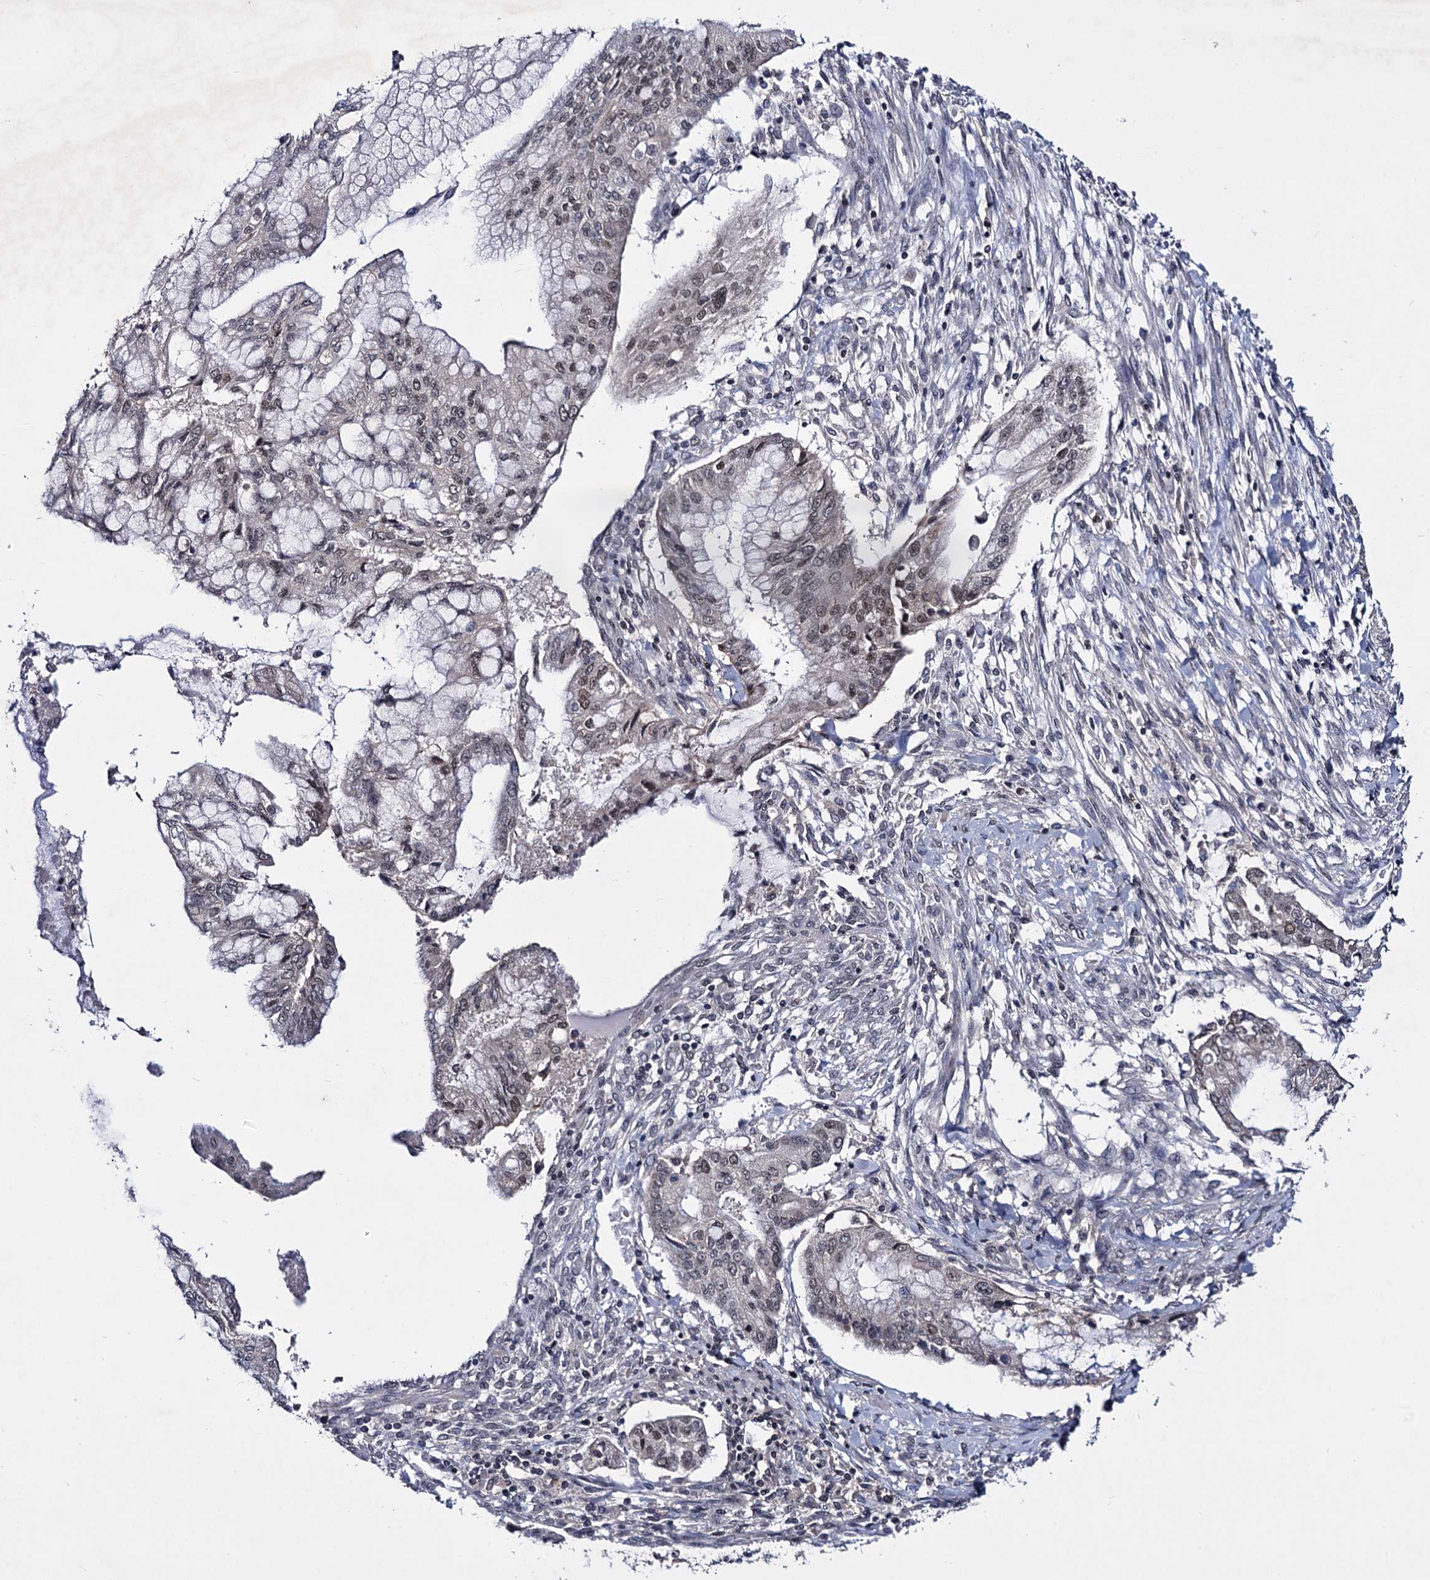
{"staining": {"intensity": "moderate", "quantity": "25%-75%", "location": "nuclear"}, "tissue": "pancreatic cancer", "cell_type": "Tumor cells", "image_type": "cancer", "snomed": [{"axis": "morphology", "description": "Adenocarcinoma, NOS"}, {"axis": "topography", "description": "Pancreas"}], "caption": "DAB (3,3'-diaminobenzidine) immunohistochemical staining of human pancreatic cancer displays moderate nuclear protein expression in approximately 25%-75% of tumor cells.", "gene": "SMCHD1", "patient": {"sex": "male", "age": 46}}